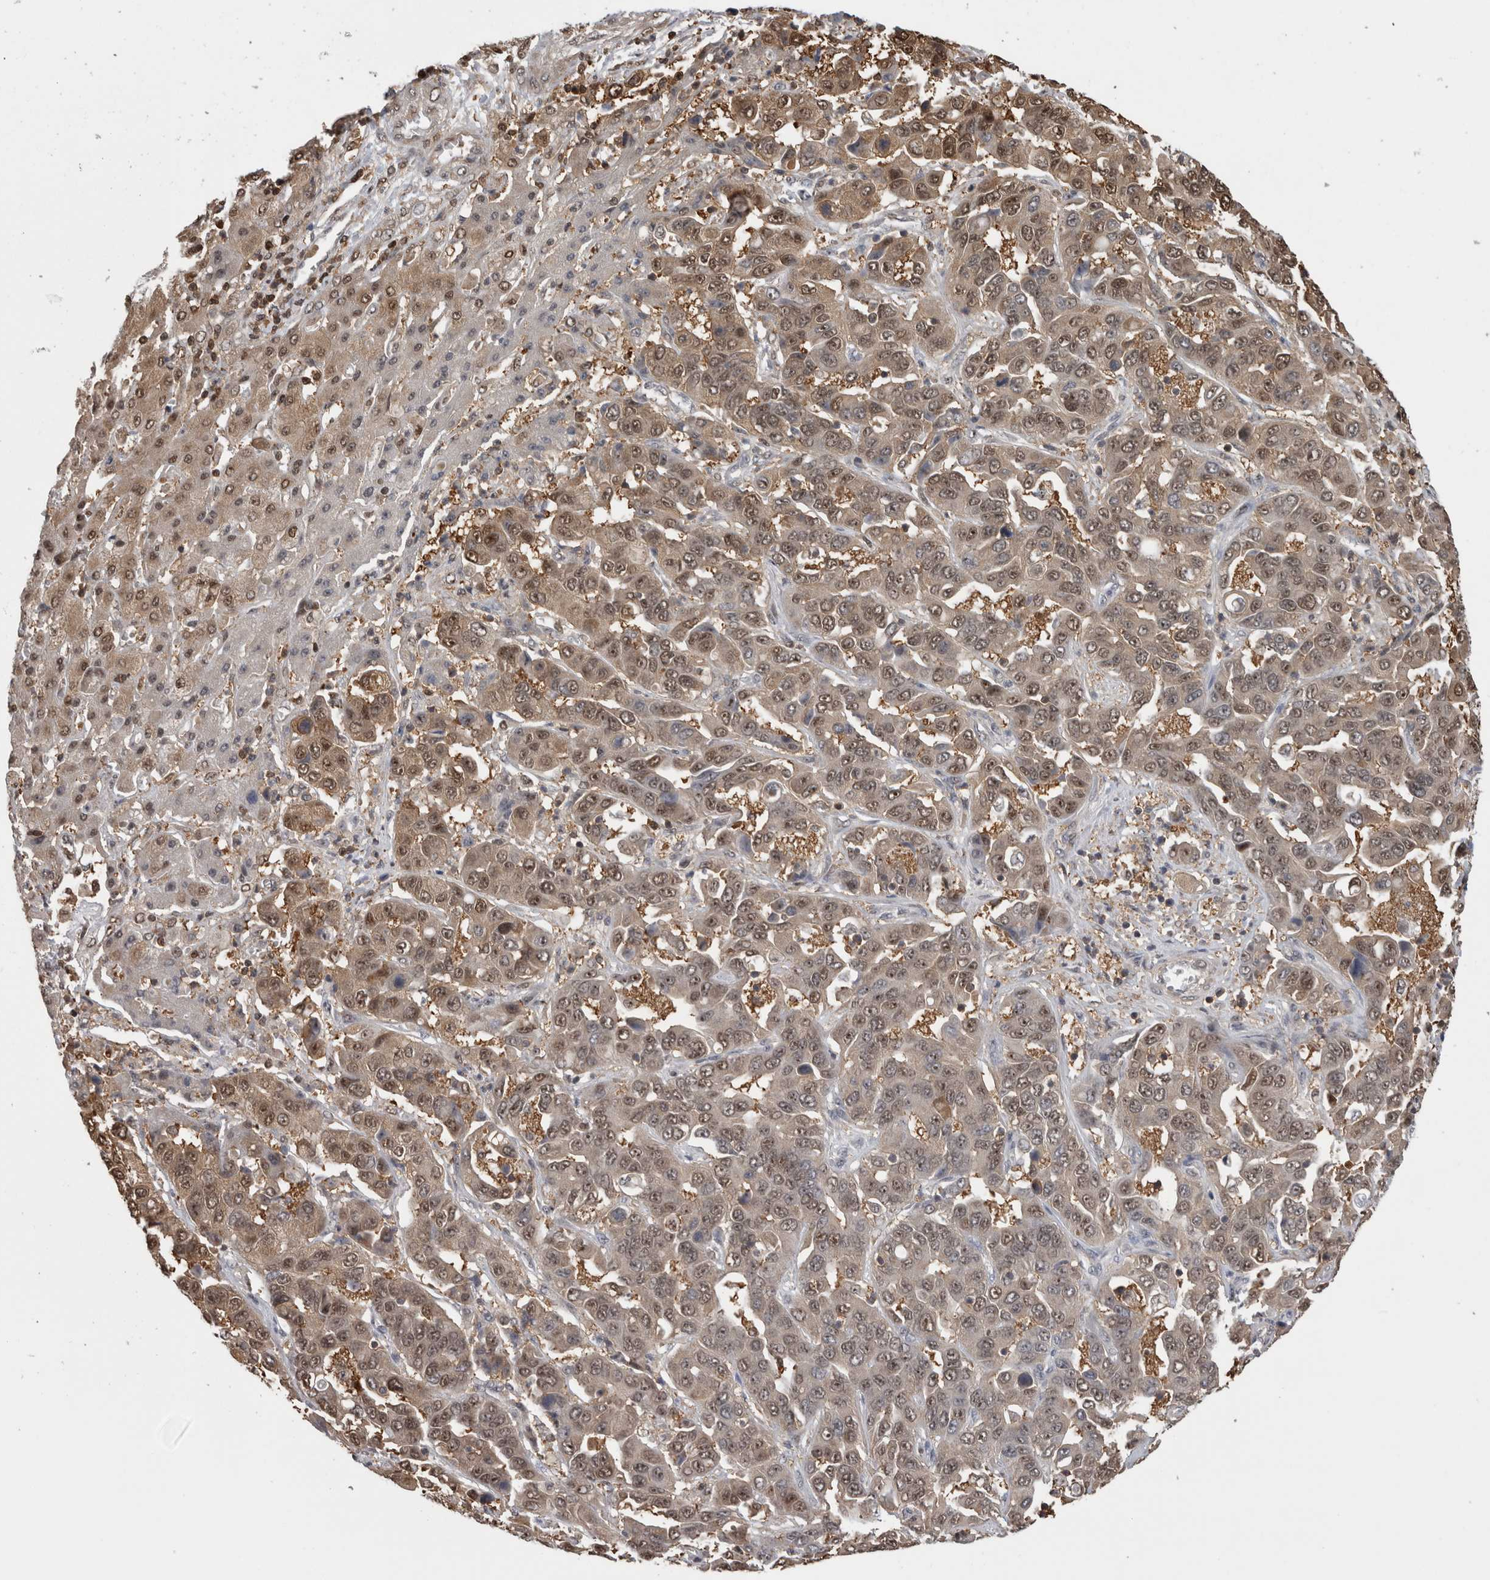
{"staining": {"intensity": "moderate", "quantity": ">75%", "location": "nuclear"}, "tissue": "liver cancer", "cell_type": "Tumor cells", "image_type": "cancer", "snomed": [{"axis": "morphology", "description": "Cholangiocarcinoma"}, {"axis": "topography", "description": "Liver"}], "caption": "Cholangiocarcinoma (liver) stained with a protein marker exhibits moderate staining in tumor cells.", "gene": "TDRD7", "patient": {"sex": "female", "age": 52}}